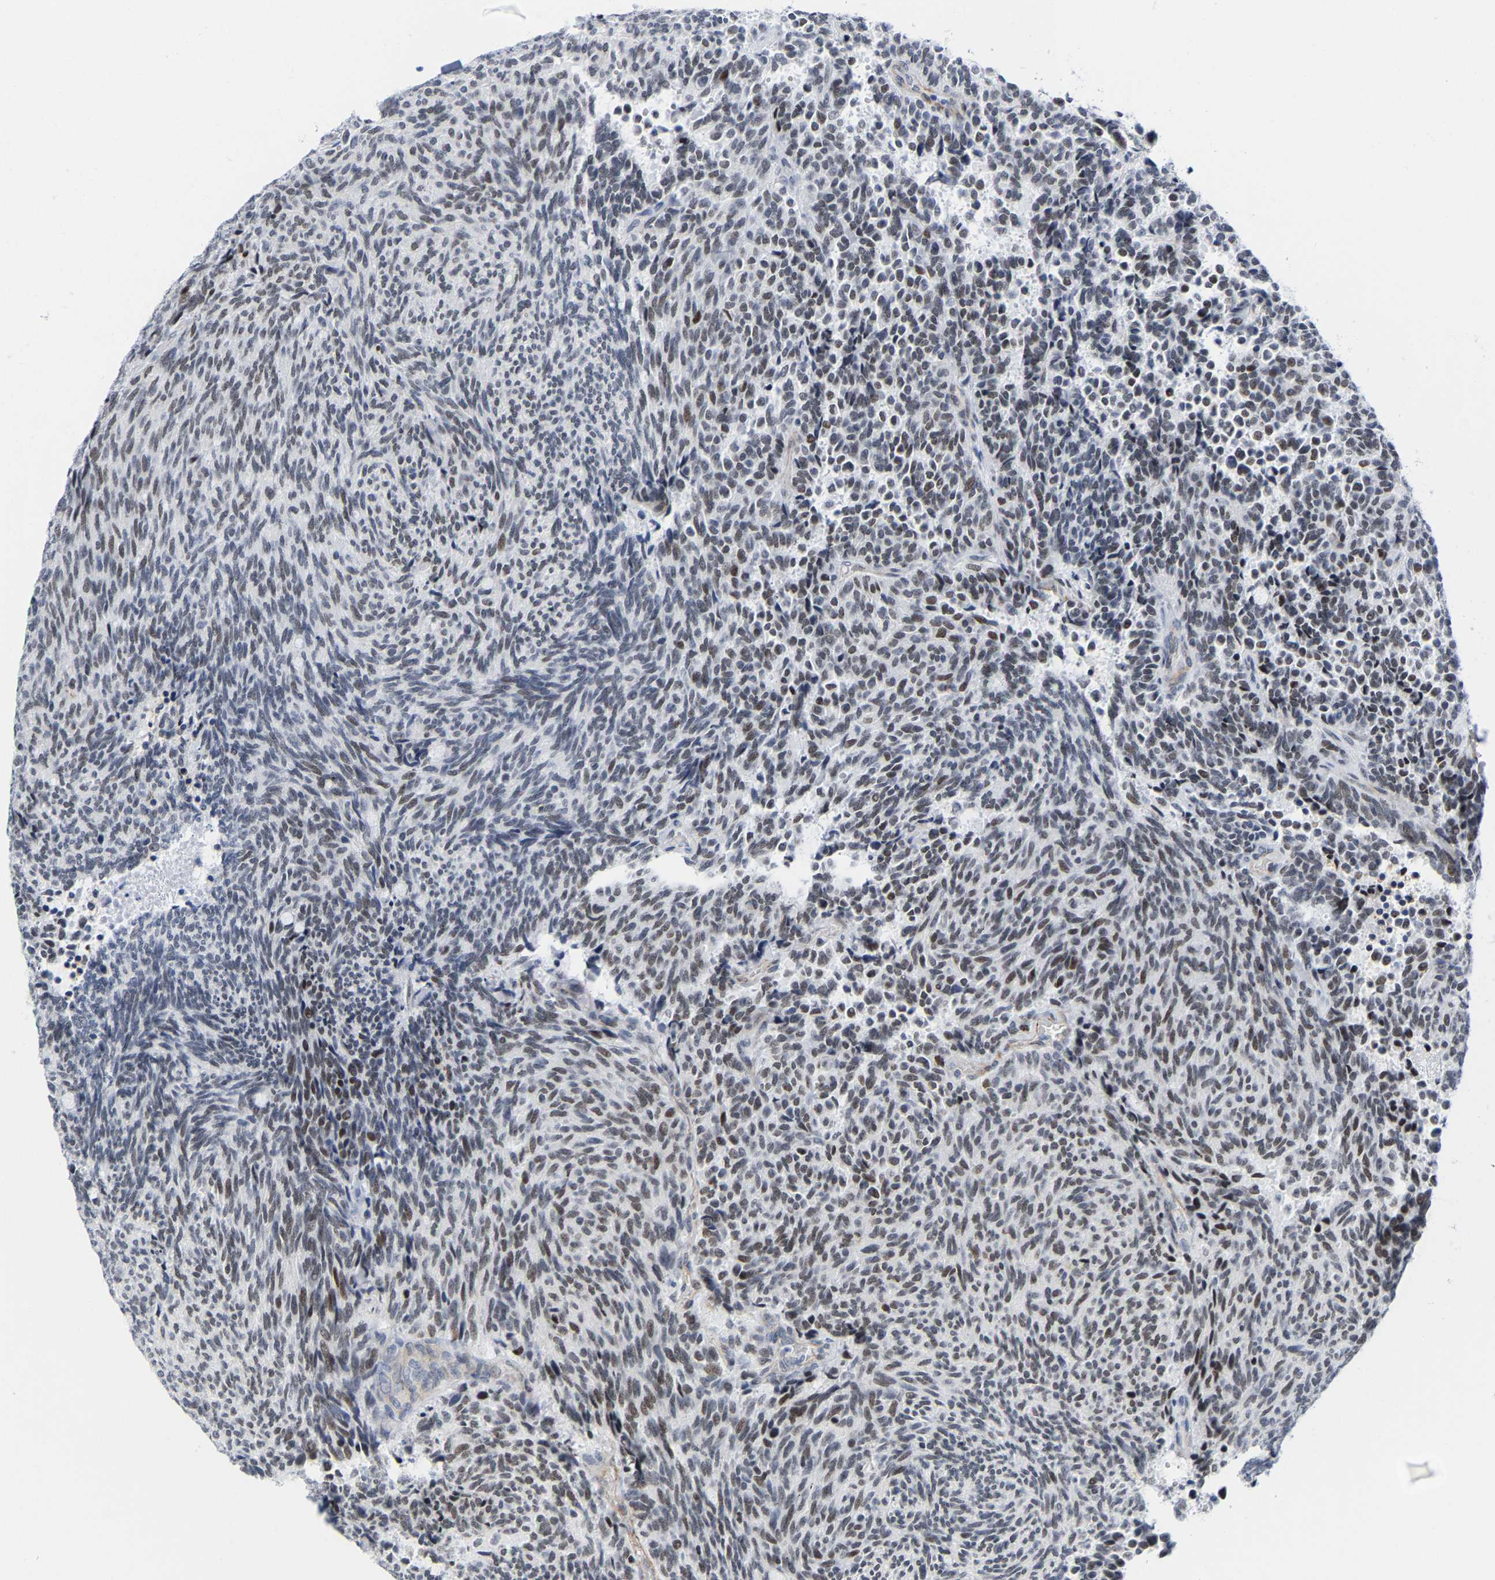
{"staining": {"intensity": "moderate", "quantity": "25%-75%", "location": "nuclear"}, "tissue": "carcinoid", "cell_type": "Tumor cells", "image_type": "cancer", "snomed": [{"axis": "morphology", "description": "Carcinoid, malignant, NOS"}, {"axis": "topography", "description": "Pancreas"}], "caption": "Protein expression analysis of carcinoid exhibits moderate nuclear positivity in about 25%-75% of tumor cells.", "gene": "FAM180A", "patient": {"sex": "female", "age": 54}}